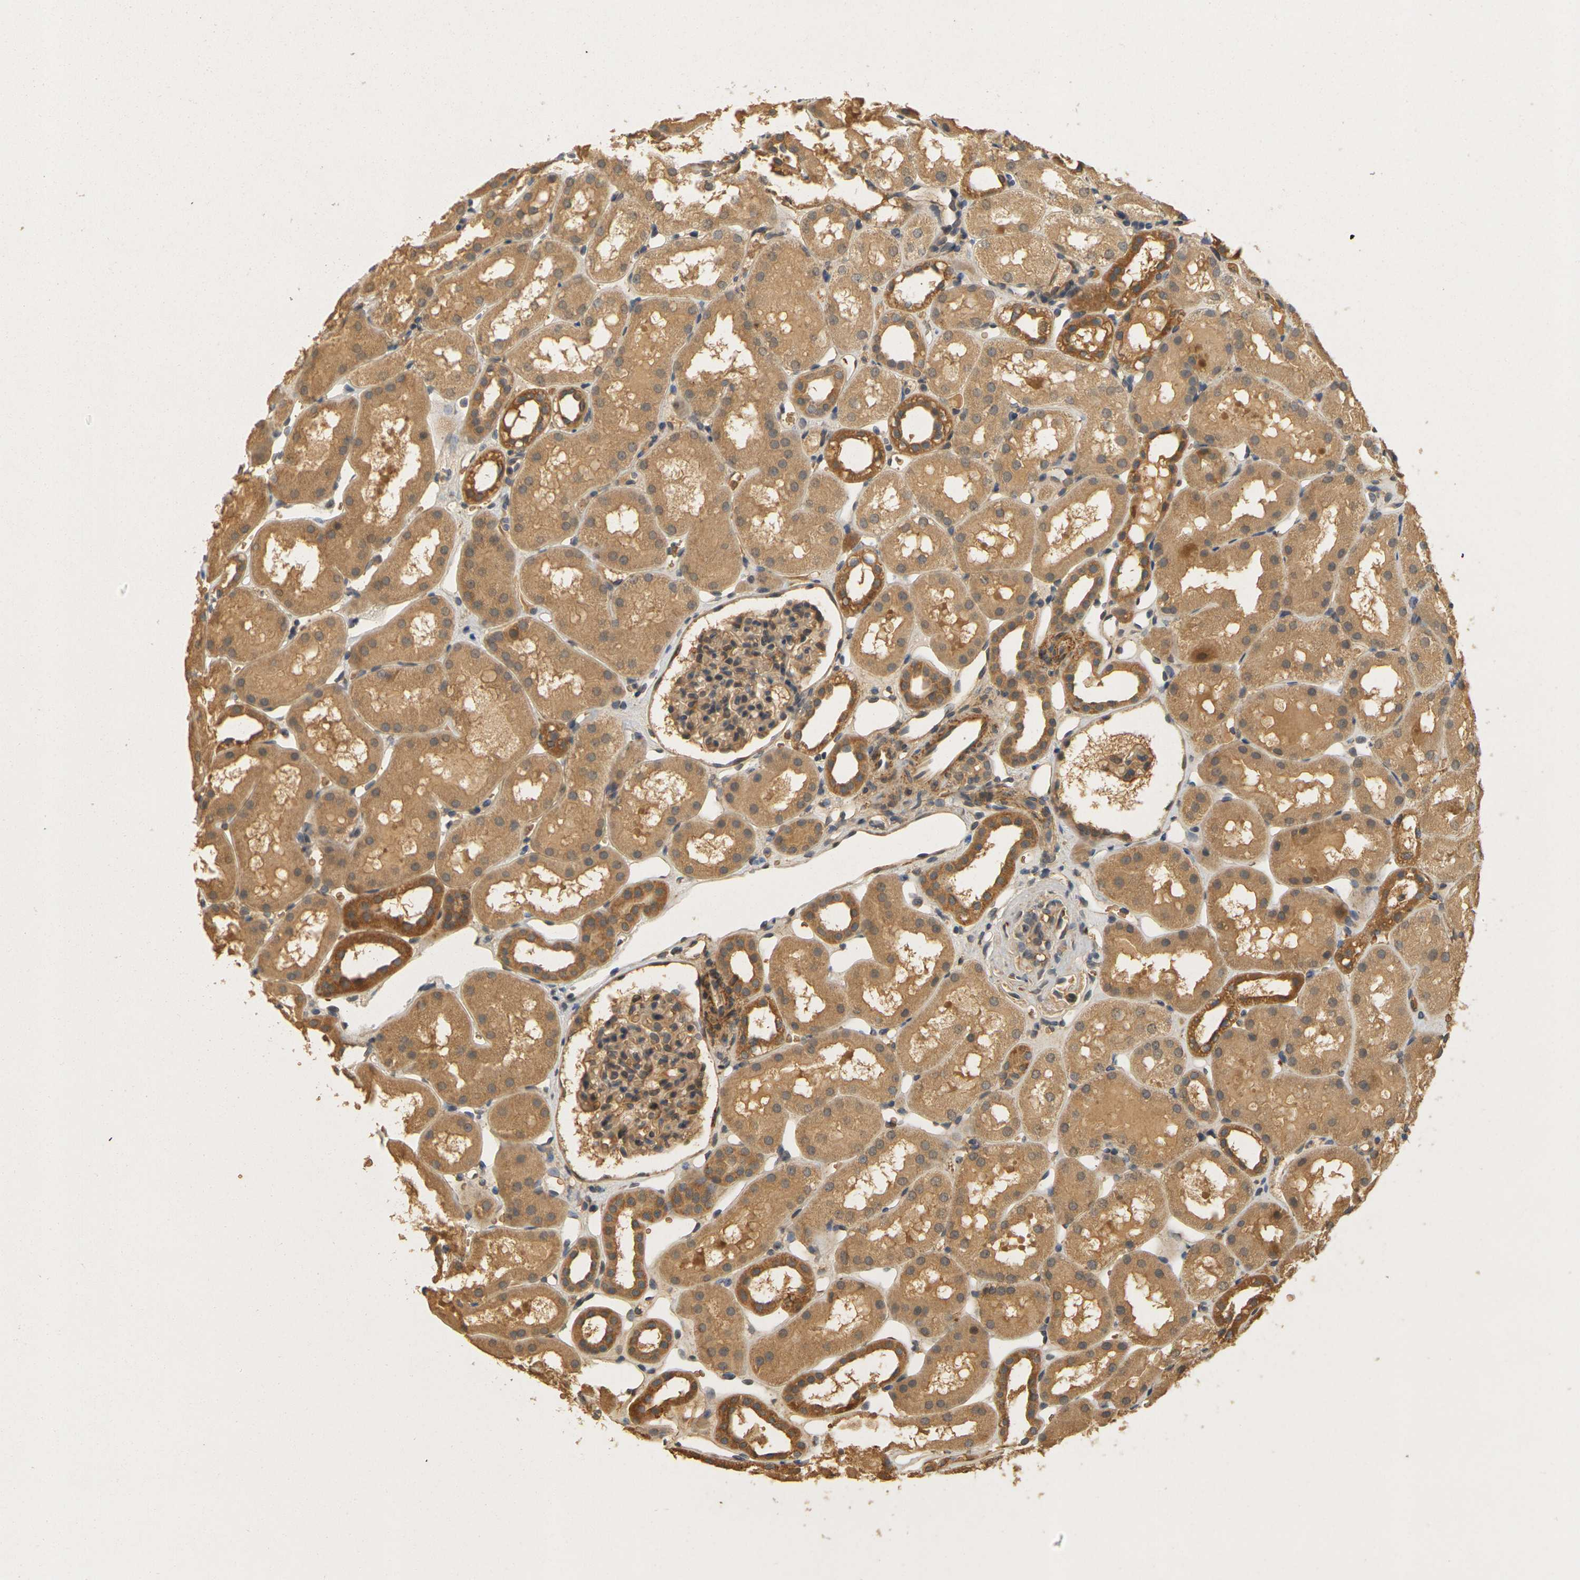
{"staining": {"intensity": "moderate", "quantity": ">75%", "location": "cytoplasmic/membranous"}, "tissue": "kidney", "cell_type": "Cells in glomeruli", "image_type": "normal", "snomed": [{"axis": "morphology", "description": "Normal tissue, NOS"}, {"axis": "topography", "description": "Kidney"}, {"axis": "topography", "description": "Urinary bladder"}], "caption": "Kidney stained for a protein demonstrates moderate cytoplasmic/membranous positivity in cells in glomeruli. The staining was performed using DAB to visualize the protein expression in brown, while the nuclei were stained in blue with hematoxylin (Magnification: 20x).", "gene": "MEGF9", "patient": {"sex": "male", "age": 16}}